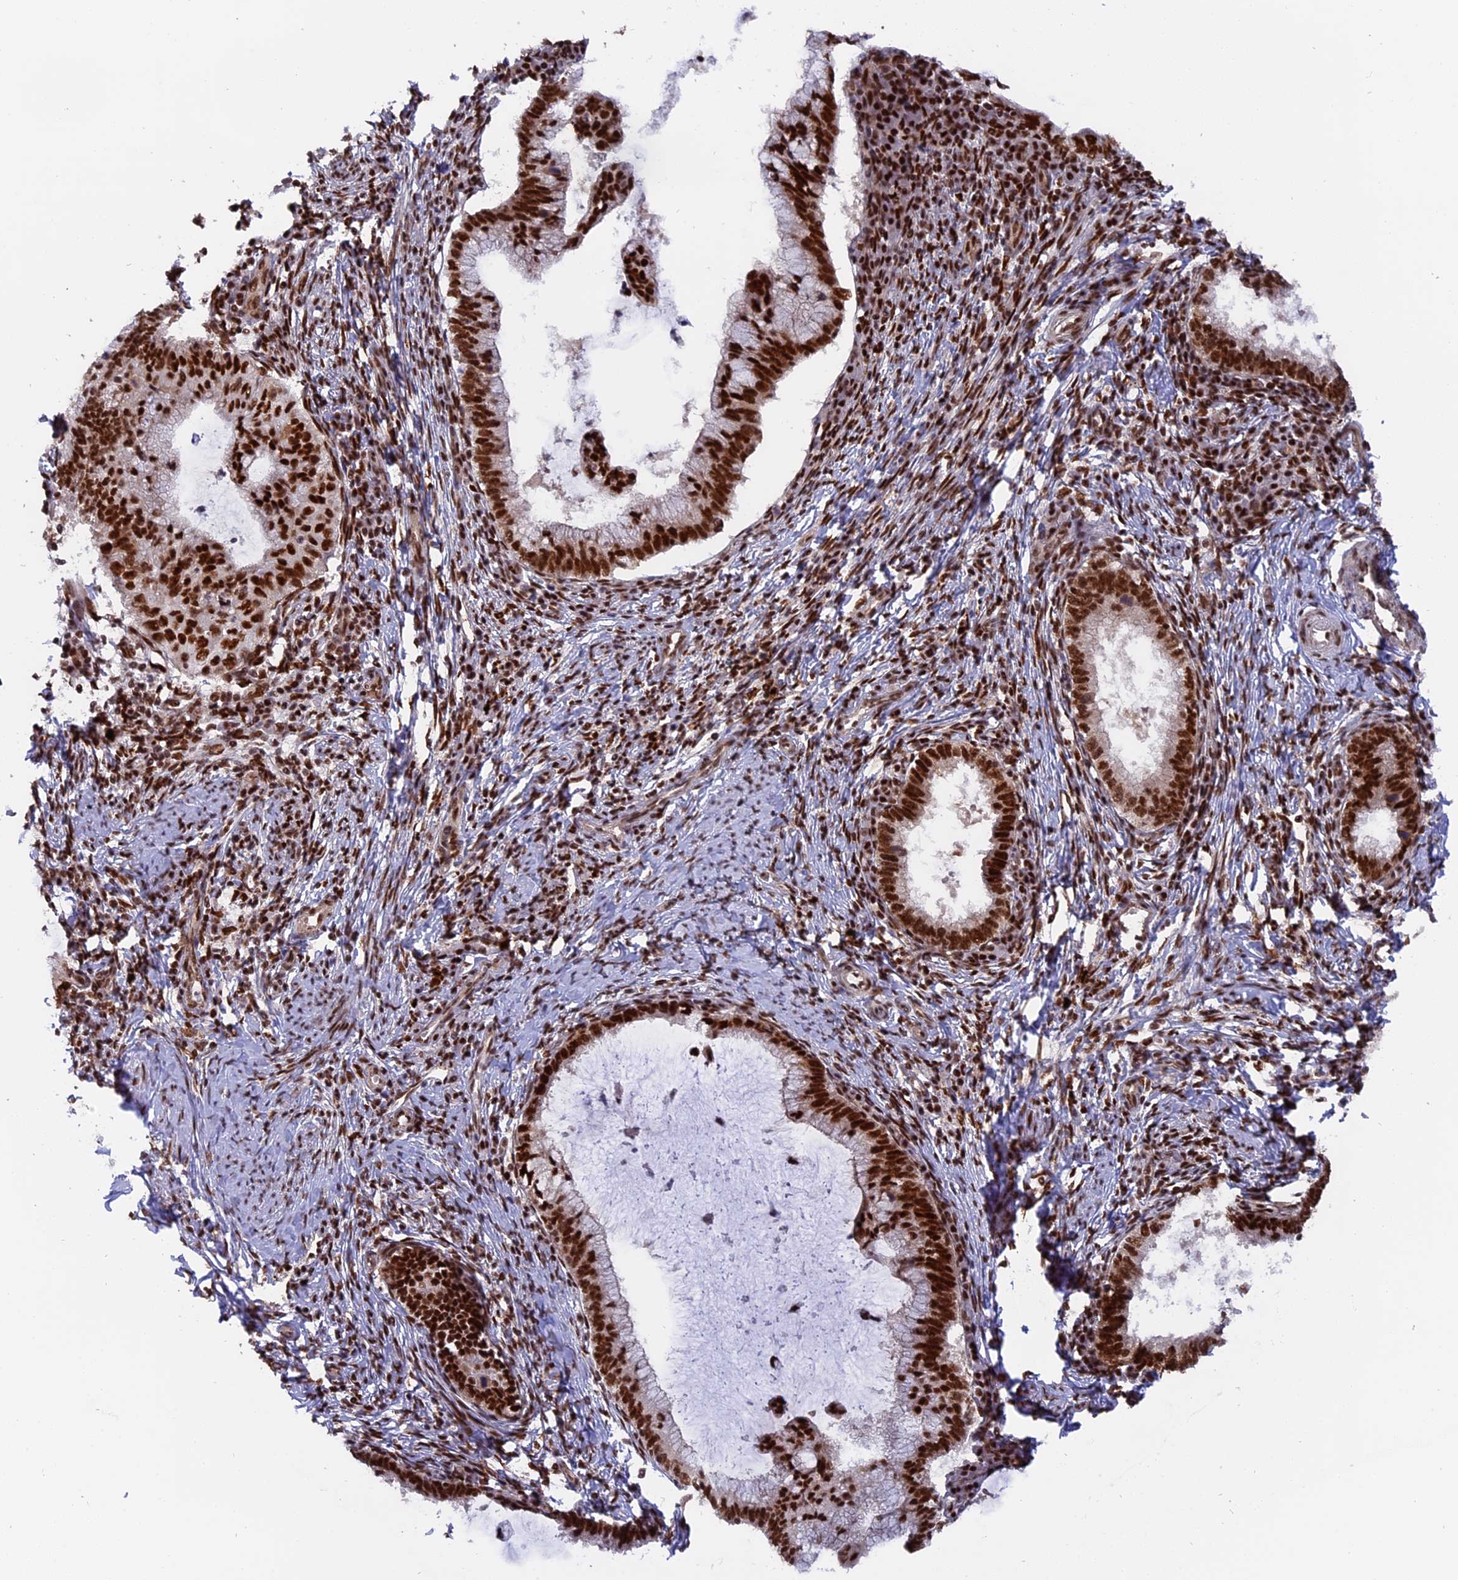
{"staining": {"intensity": "strong", "quantity": ">75%", "location": "nuclear"}, "tissue": "cervical cancer", "cell_type": "Tumor cells", "image_type": "cancer", "snomed": [{"axis": "morphology", "description": "Adenocarcinoma, NOS"}, {"axis": "topography", "description": "Cervix"}], "caption": "Immunohistochemical staining of adenocarcinoma (cervical) displays high levels of strong nuclear protein staining in approximately >75% of tumor cells. (DAB (3,3'-diaminobenzidine) IHC, brown staining for protein, blue staining for nuclei).", "gene": "RAMAC", "patient": {"sex": "female", "age": 36}}